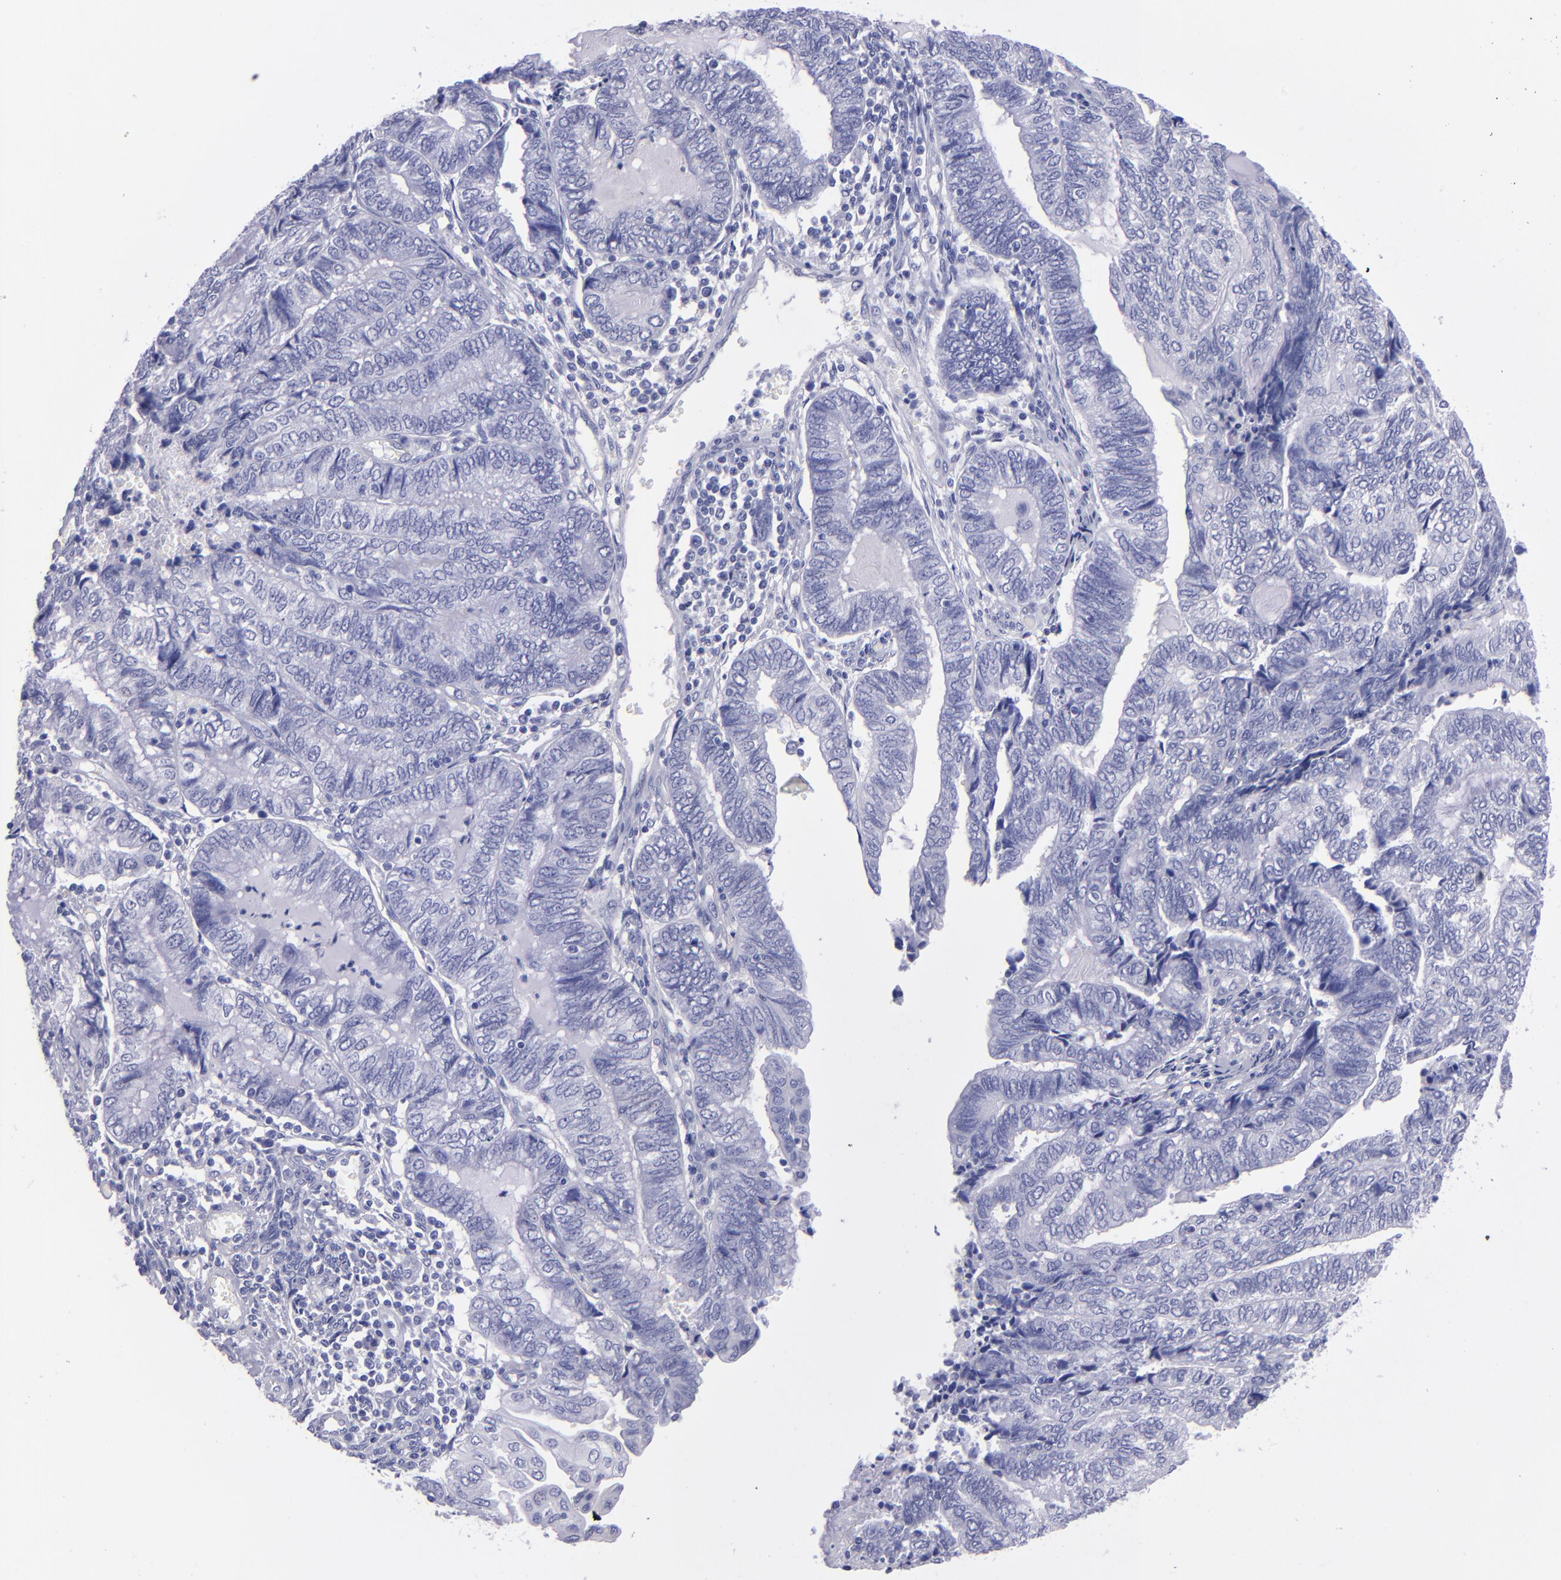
{"staining": {"intensity": "negative", "quantity": "none", "location": "none"}, "tissue": "endometrial cancer", "cell_type": "Tumor cells", "image_type": "cancer", "snomed": [{"axis": "morphology", "description": "Adenocarcinoma, NOS"}, {"axis": "topography", "description": "Uterus"}, {"axis": "topography", "description": "Endometrium"}], "caption": "Tumor cells are negative for brown protein staining in endometrial adenocarcinoma.", "gene": "TG", "patient": {"sex": "female", "age": 70}}